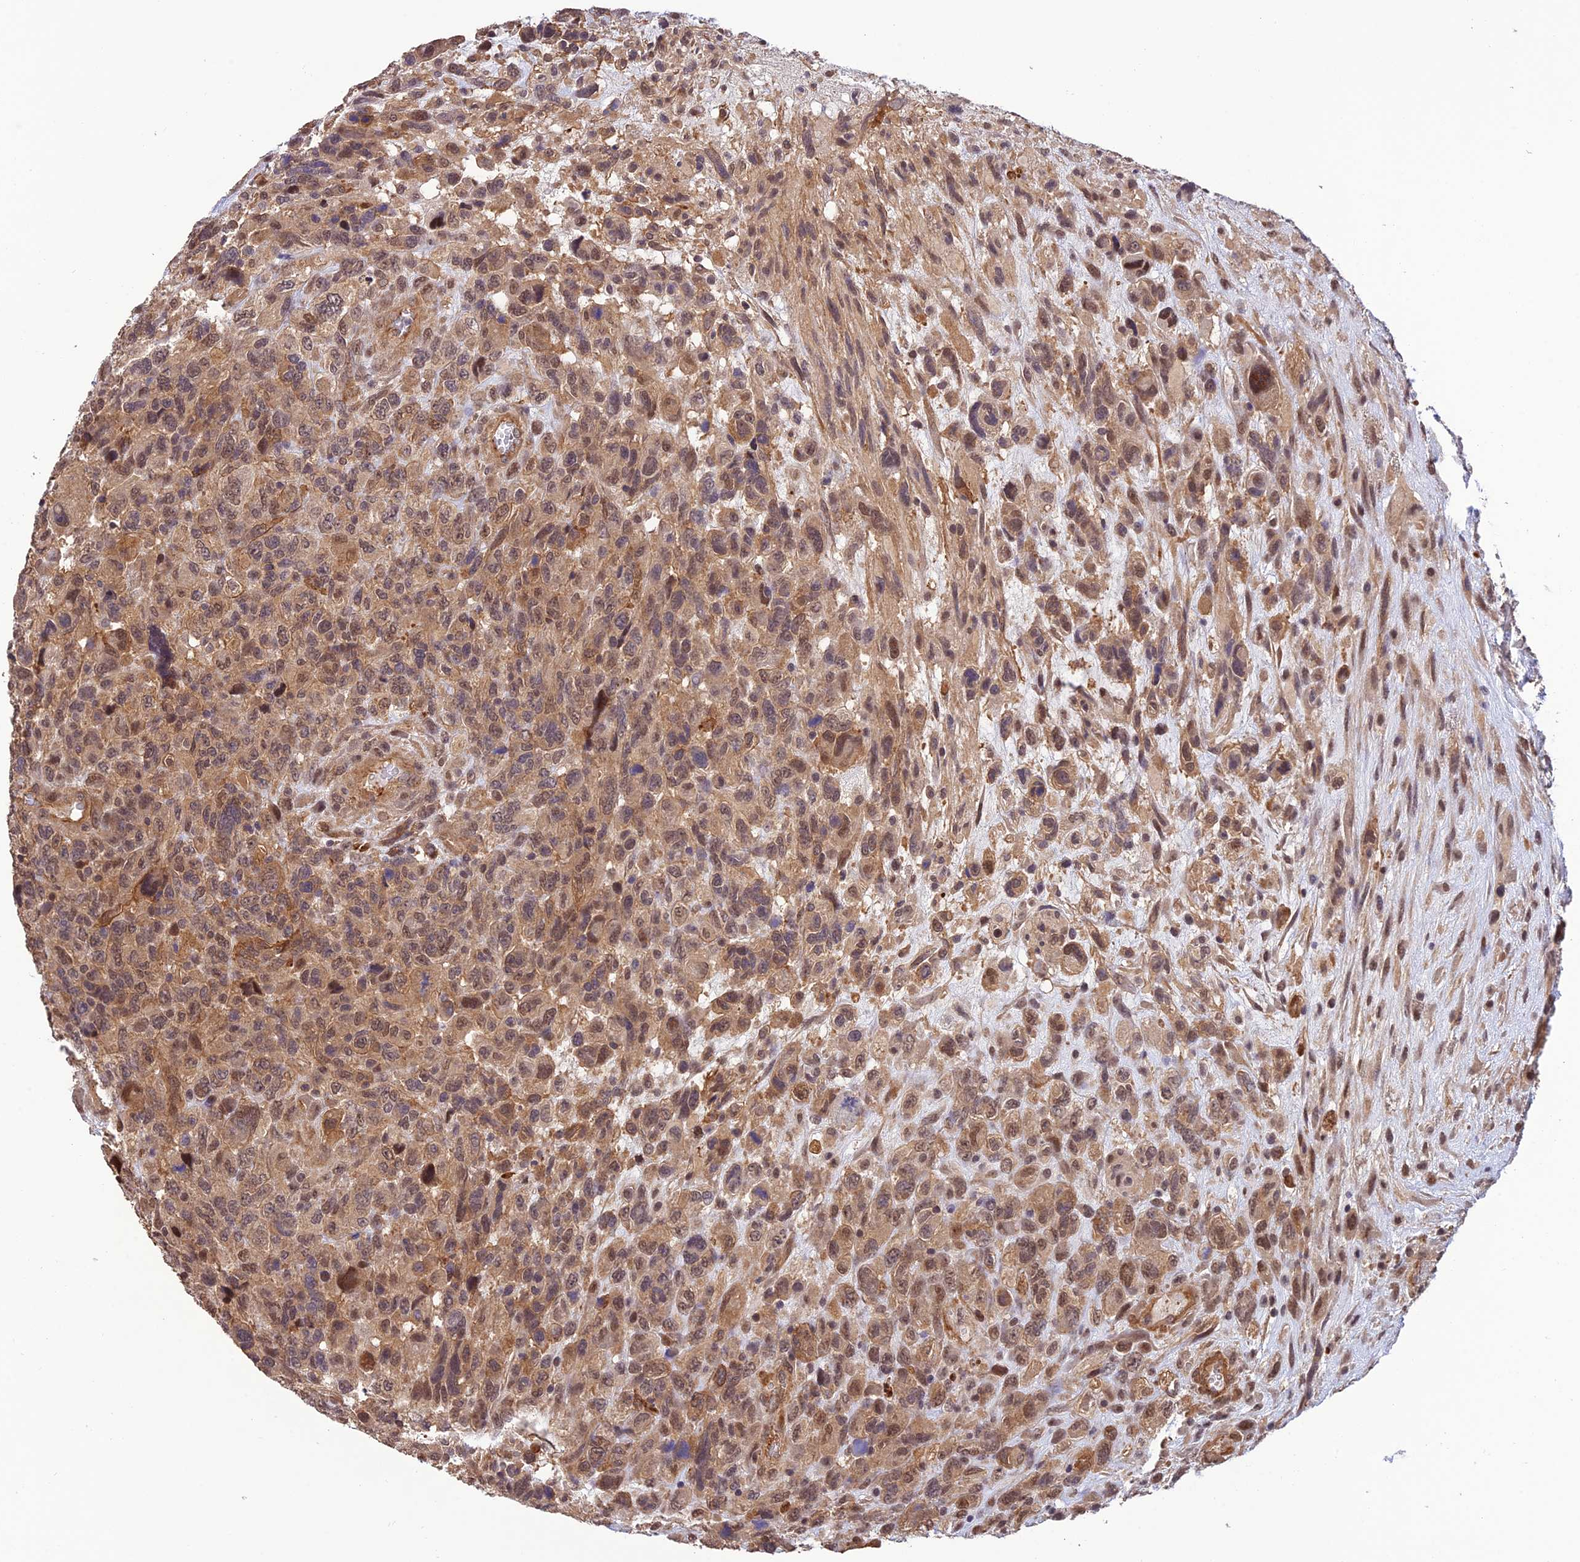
{"staining": {"intensity": "moderate", "quantity": ">75%", "location": "cytoplasmic/membranous,nuclear"}, "tissue": "glioma", "cell_type": "Tumor cells", "image_type": "cancer", "snomed": [{"axis": "morphology", "description": "Glioma, malignant, High grade"}, {"axis": "topography", "description": "Brain"}], "caption": "Malignant glioma (high-grade) stained with a protein marker displays moderate staining in tumor cells.", "gene": "PSMB3", "patient": {"sex": "male", "age": 61}}